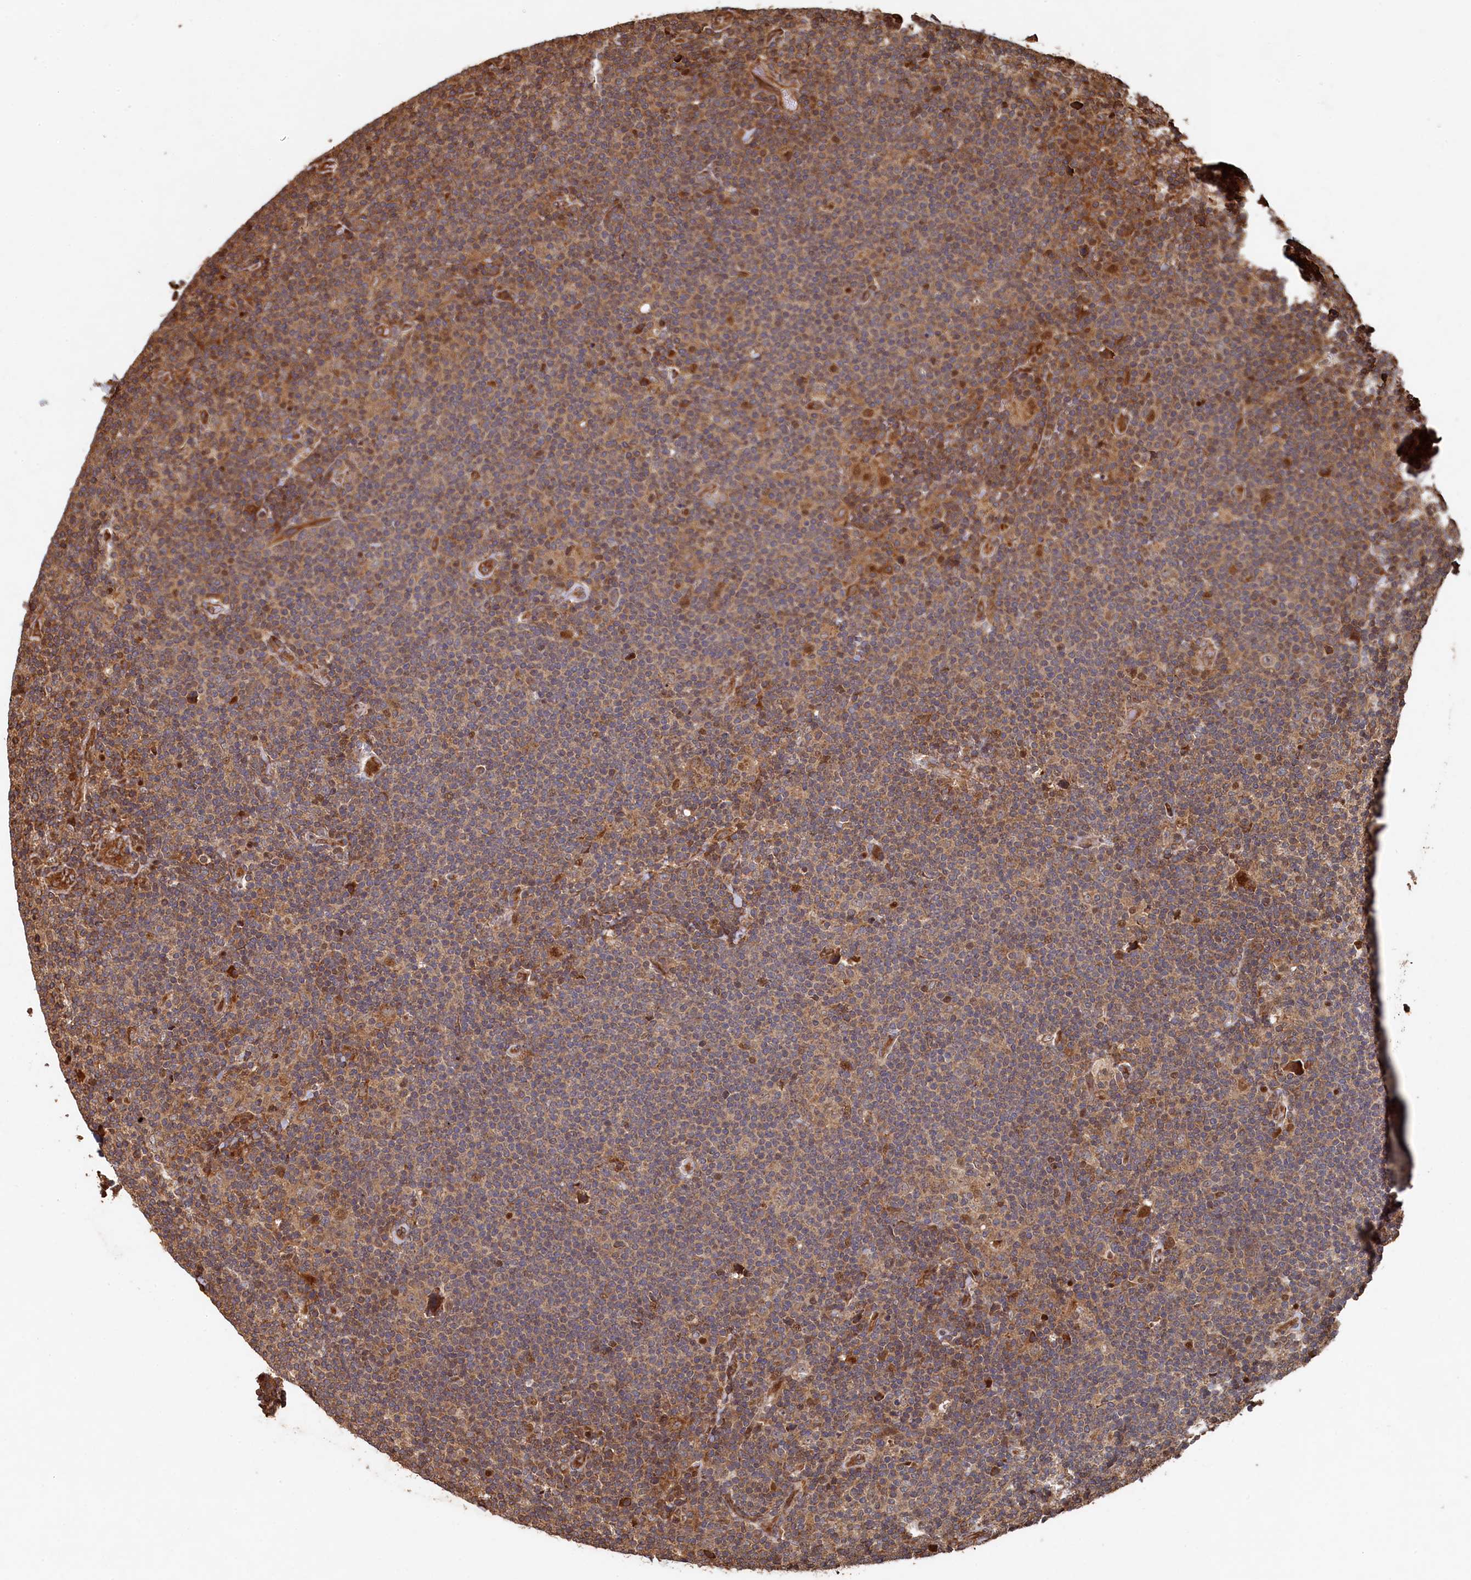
{"staining": {"intensity": "weak", "quantity": "25%-75%", "location": "cytoplasmic/membranous"}, "tissue": "lymphoma", "cell_type": "Tumor cells", "image_type": "cancer", "snomed": [{"axis": "morphology", "description": "Hodgkin's disease, NOS"}, {"axis": "topography", "description": "Lymph node"}], "caption": "A low amount of weak cytoplasmic/membranous expression is seen in approximately 25%-75% of tumor cells in Hodgkin's disease tissue.", "gene": "PIGN", "patient": {"sex": "female", "age": 57}}